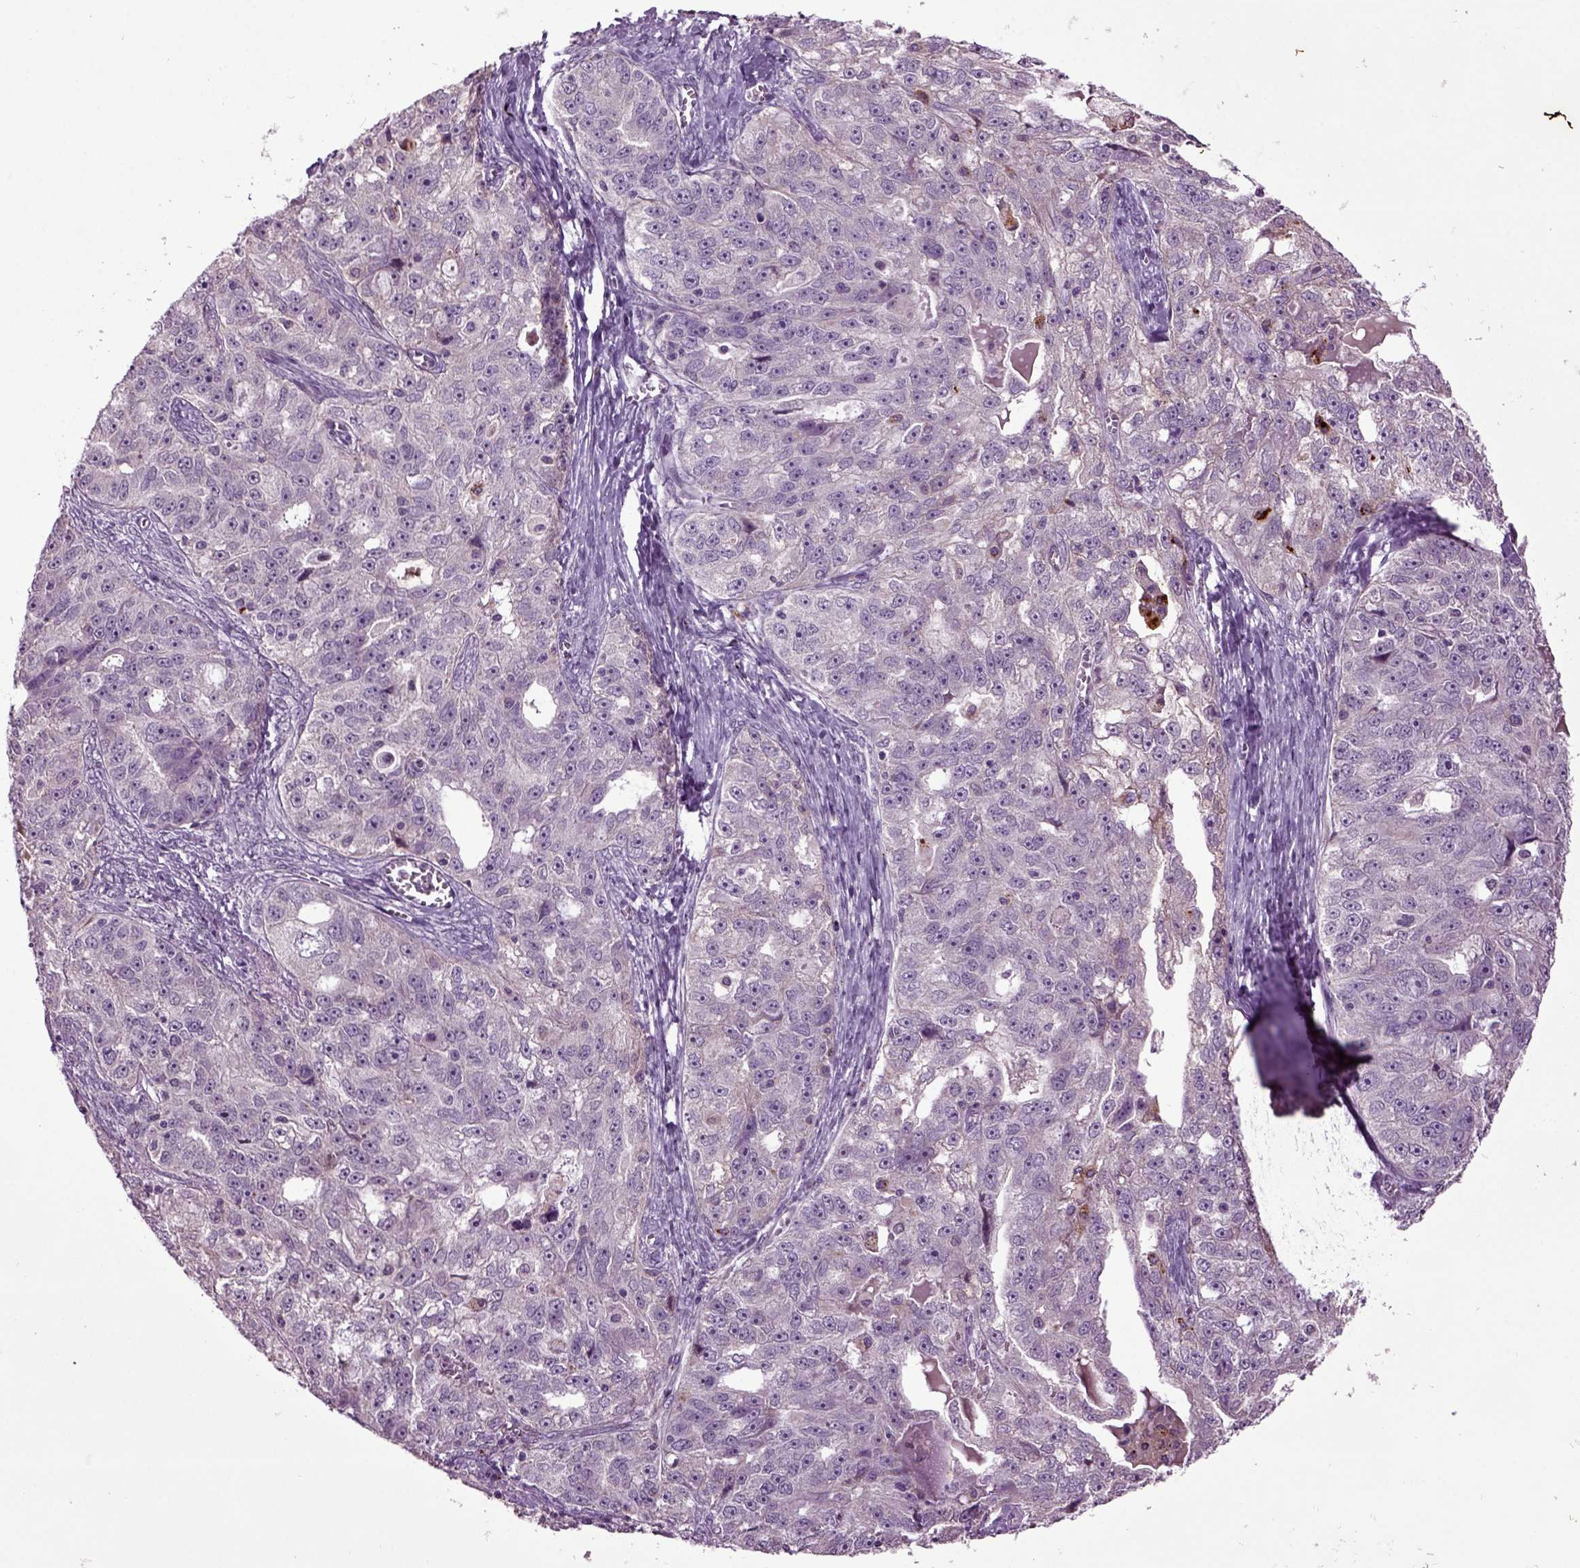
{"staining": {"intensity": "negative", "quantity": "none", "location": "none"}, "tissue": "ovarian cancer", "cell_type": "Tumor cells", "image_type": "cancer", "snomed": [{"axis": "morphology", "description": "Cystadenocarcinoma, serous, NOS"}, {"axis": "topography", "description": "Ovary"}], "caption": "Tumor cells are negative for brown protein staining in ovarian cancer.", "gene": "SLC17A6", "patient": {"sex": "female", "age": 51}}